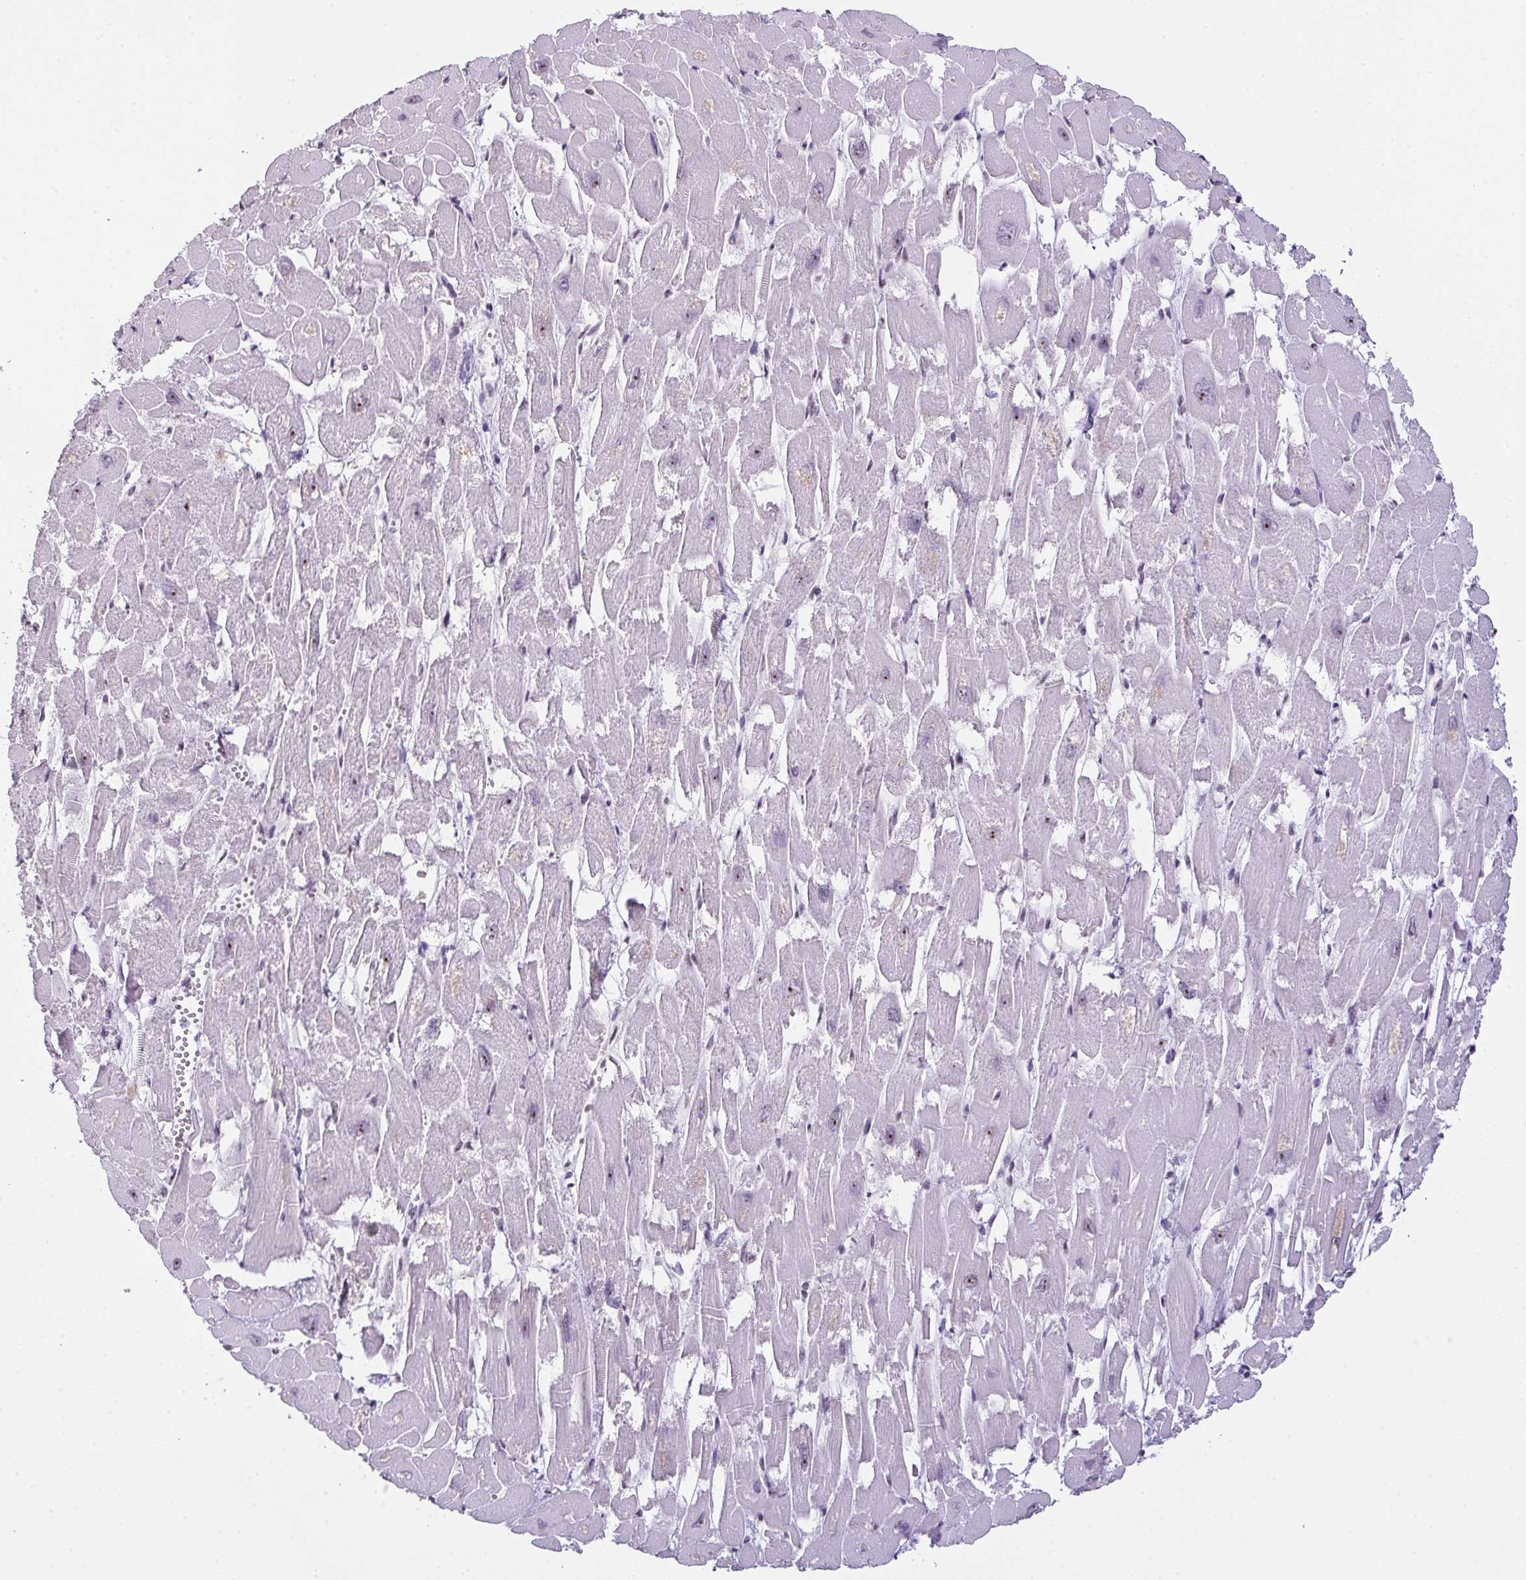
{"staining": {"intensity": "weak", "quantity": "25%-75%", "location": "nuclear"}, "tissue": "heart muscle", "cell_type": "Cardiomyocytes", "image_type": "normal", "snomed": [{"axis": "morphology", "description": "Normal tissue, NOS"}, {"axis": "topography", "description": "Heart"}], "caption": "Protein analysis of benign heart muscle reveals weak nuclear positivity in approximately 25%-75% of cardiomyocytes.", "gene": "ZNF800", "patient": {"sex": "male", "age": 54}}